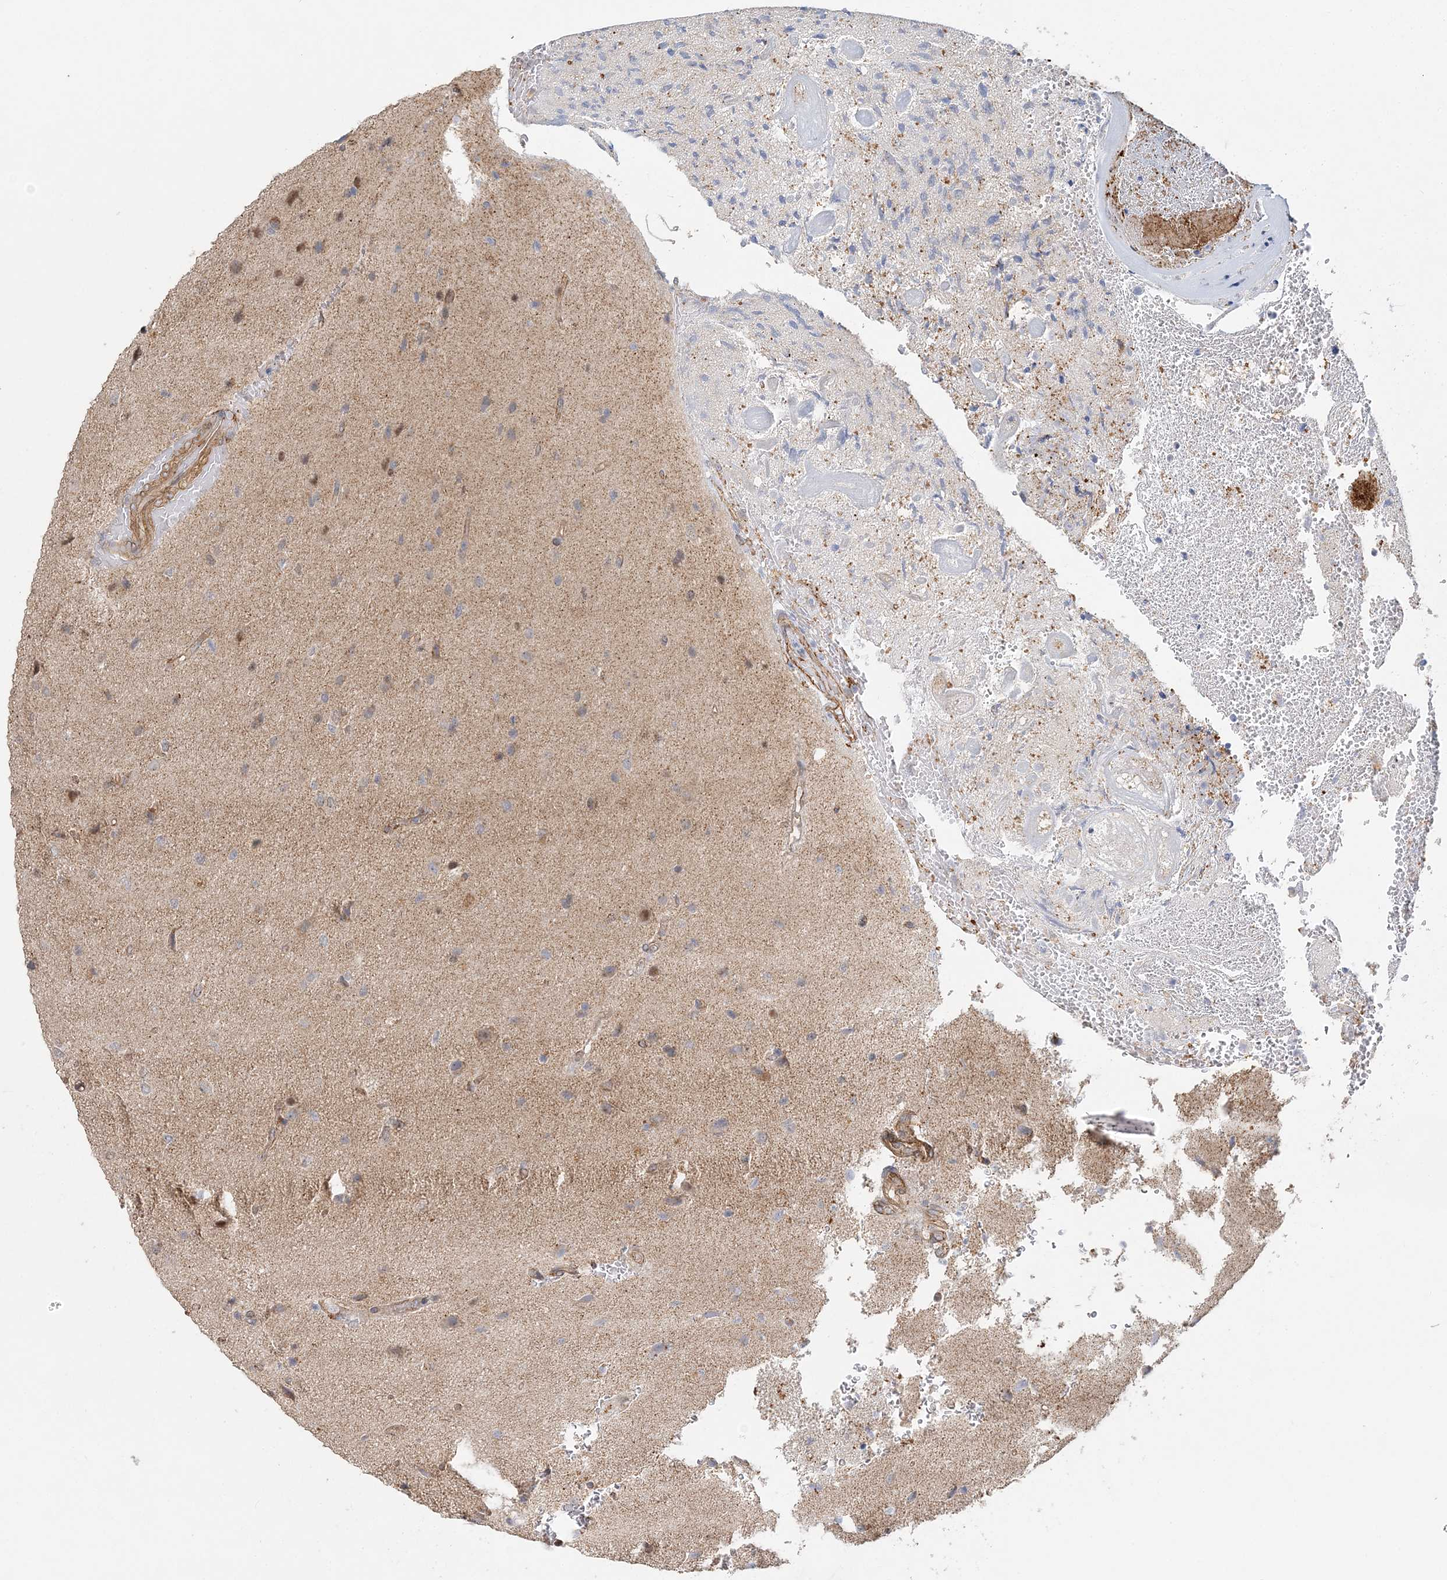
{"staining": {"intensity": "negative", "quantity": "none", "location": "none"}, "tissue": "glioma", "cell_type": "Tumor cells", "image_type": "cancer", "snomed": [{"axis": "morphology", "description": "Glioma, malignant, High grade"}, {"axis": "topography", "description": "Brain"}], "caption": "Photomicrograph shows no protein staining in tumor cells of glioma tissue.", "gene": "MAT2B", "patient": {"sex": "male", "age": 72}}